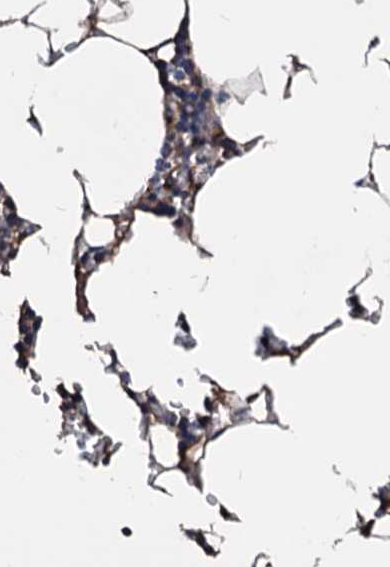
{"staining": {"intensity": "negative", "quantity": "none", "location": "none"}, "tissue": "bone marrow", "cell_type": "Hematopoietic cells", "image_type": "normal", "snomed": [{"axis": "morphology", "description": "Normal tissue, NOS"}, {"axis": "topography", "description": "Bone marrow"}], "caption": "DAB (3,3'-diaminobenzidine) immunohistochemical staining of normal human bone marrow shows no significant expression in hematopoietic cells.", "gene": "WDR11", "patient": {"sex": "male", "age": 70}}